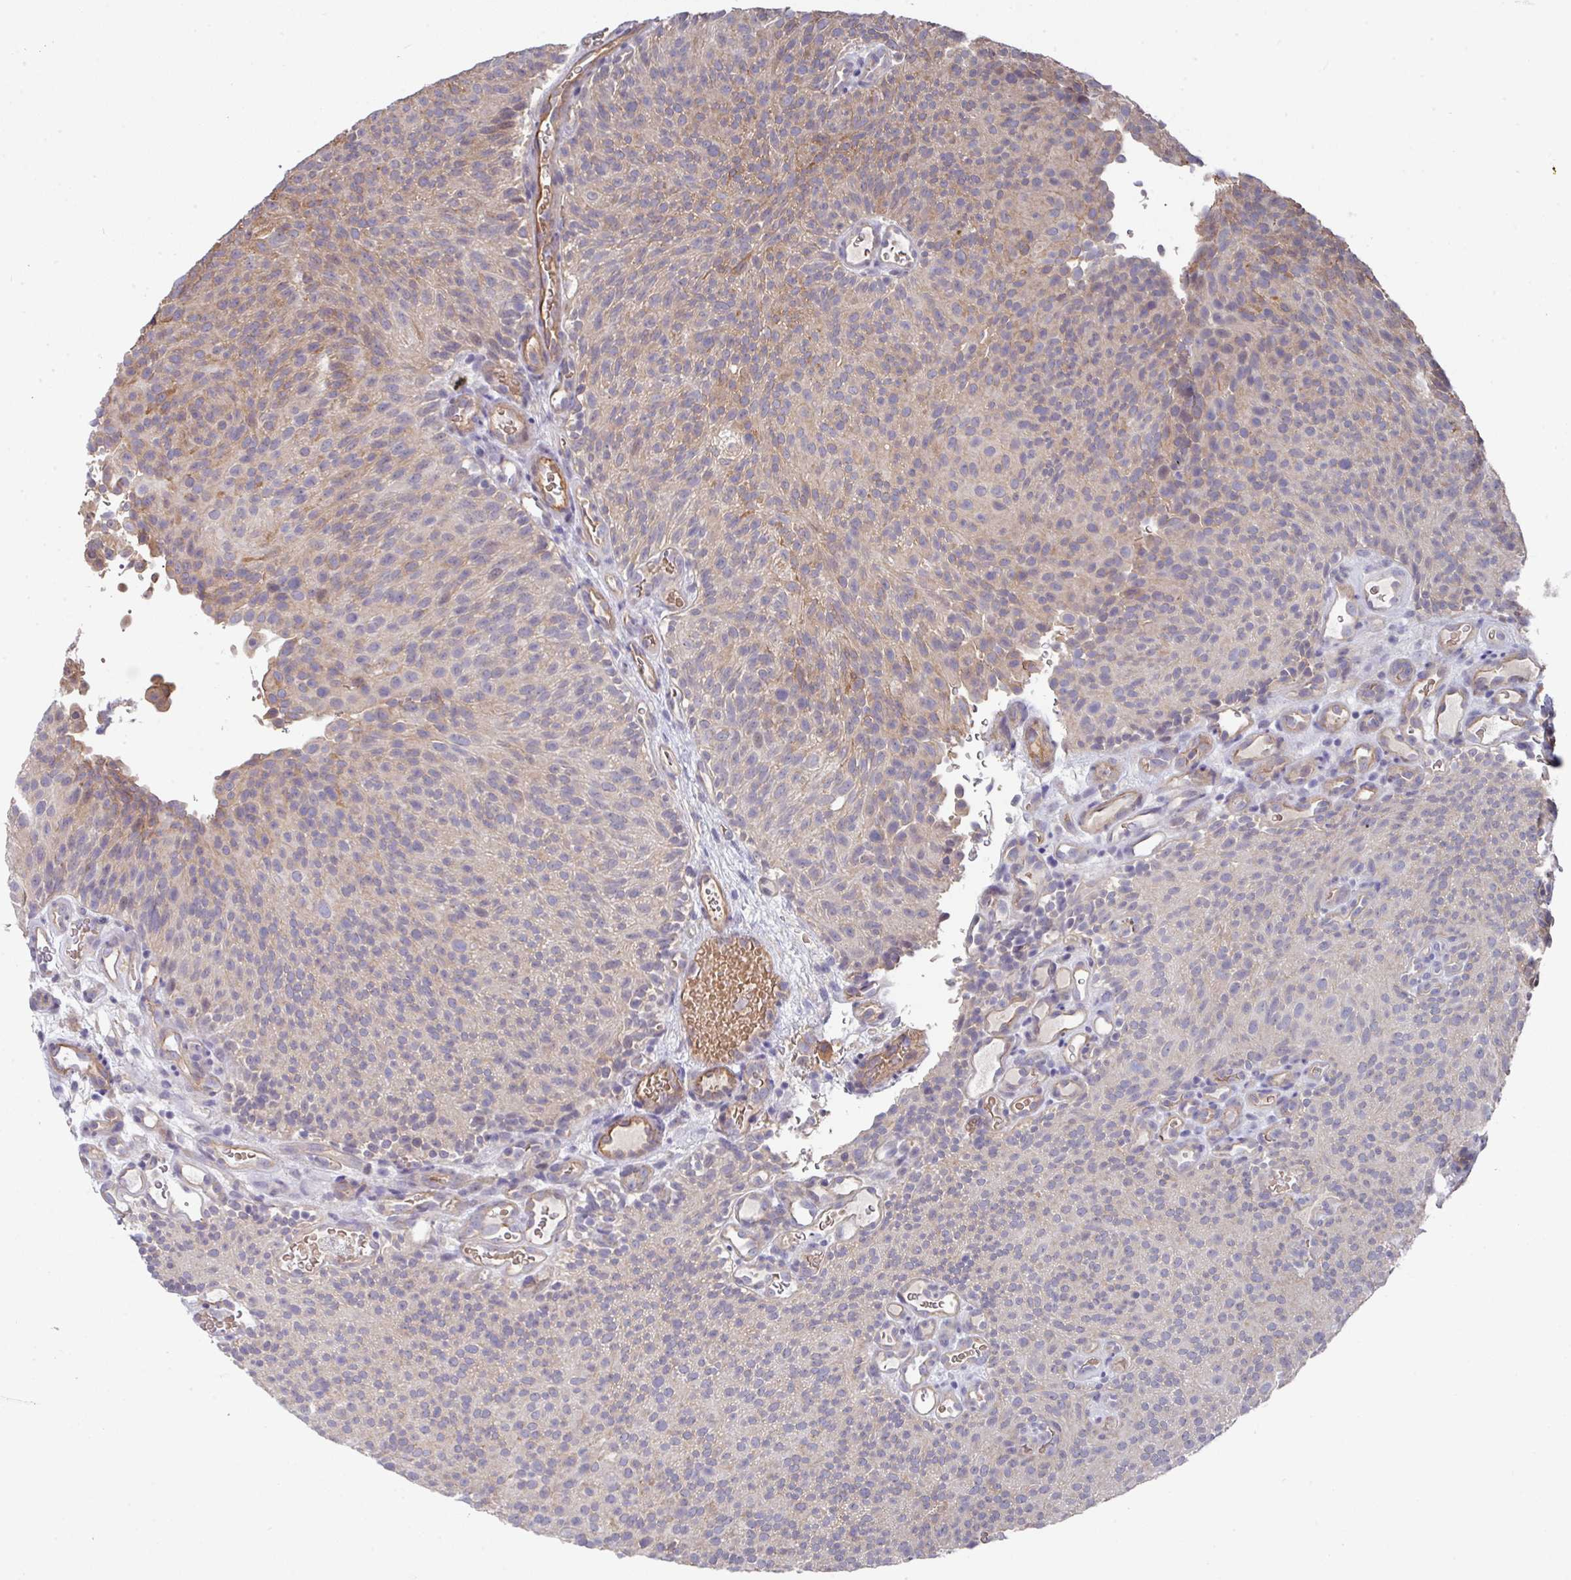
{"staining": {"intensity": "weak", "quantity": "<25%", "location": "cytoplasmic/membranous"}, "tissue": "urothelial cancer", "cell_type": "Tumor cells", "image_type": "cancer", "snomed": [{"axis": "morphology", "description": "Urothelial carcinoma, Low grade"}, {"axis": "topography", "description": "Urinary bladder"}], "caption": "Tumor cells are negative for brown protein staining in urothelial carcinoma (low-grade).", "gene": "PRR5", "patient": {"sex": "male", "age": 78}}